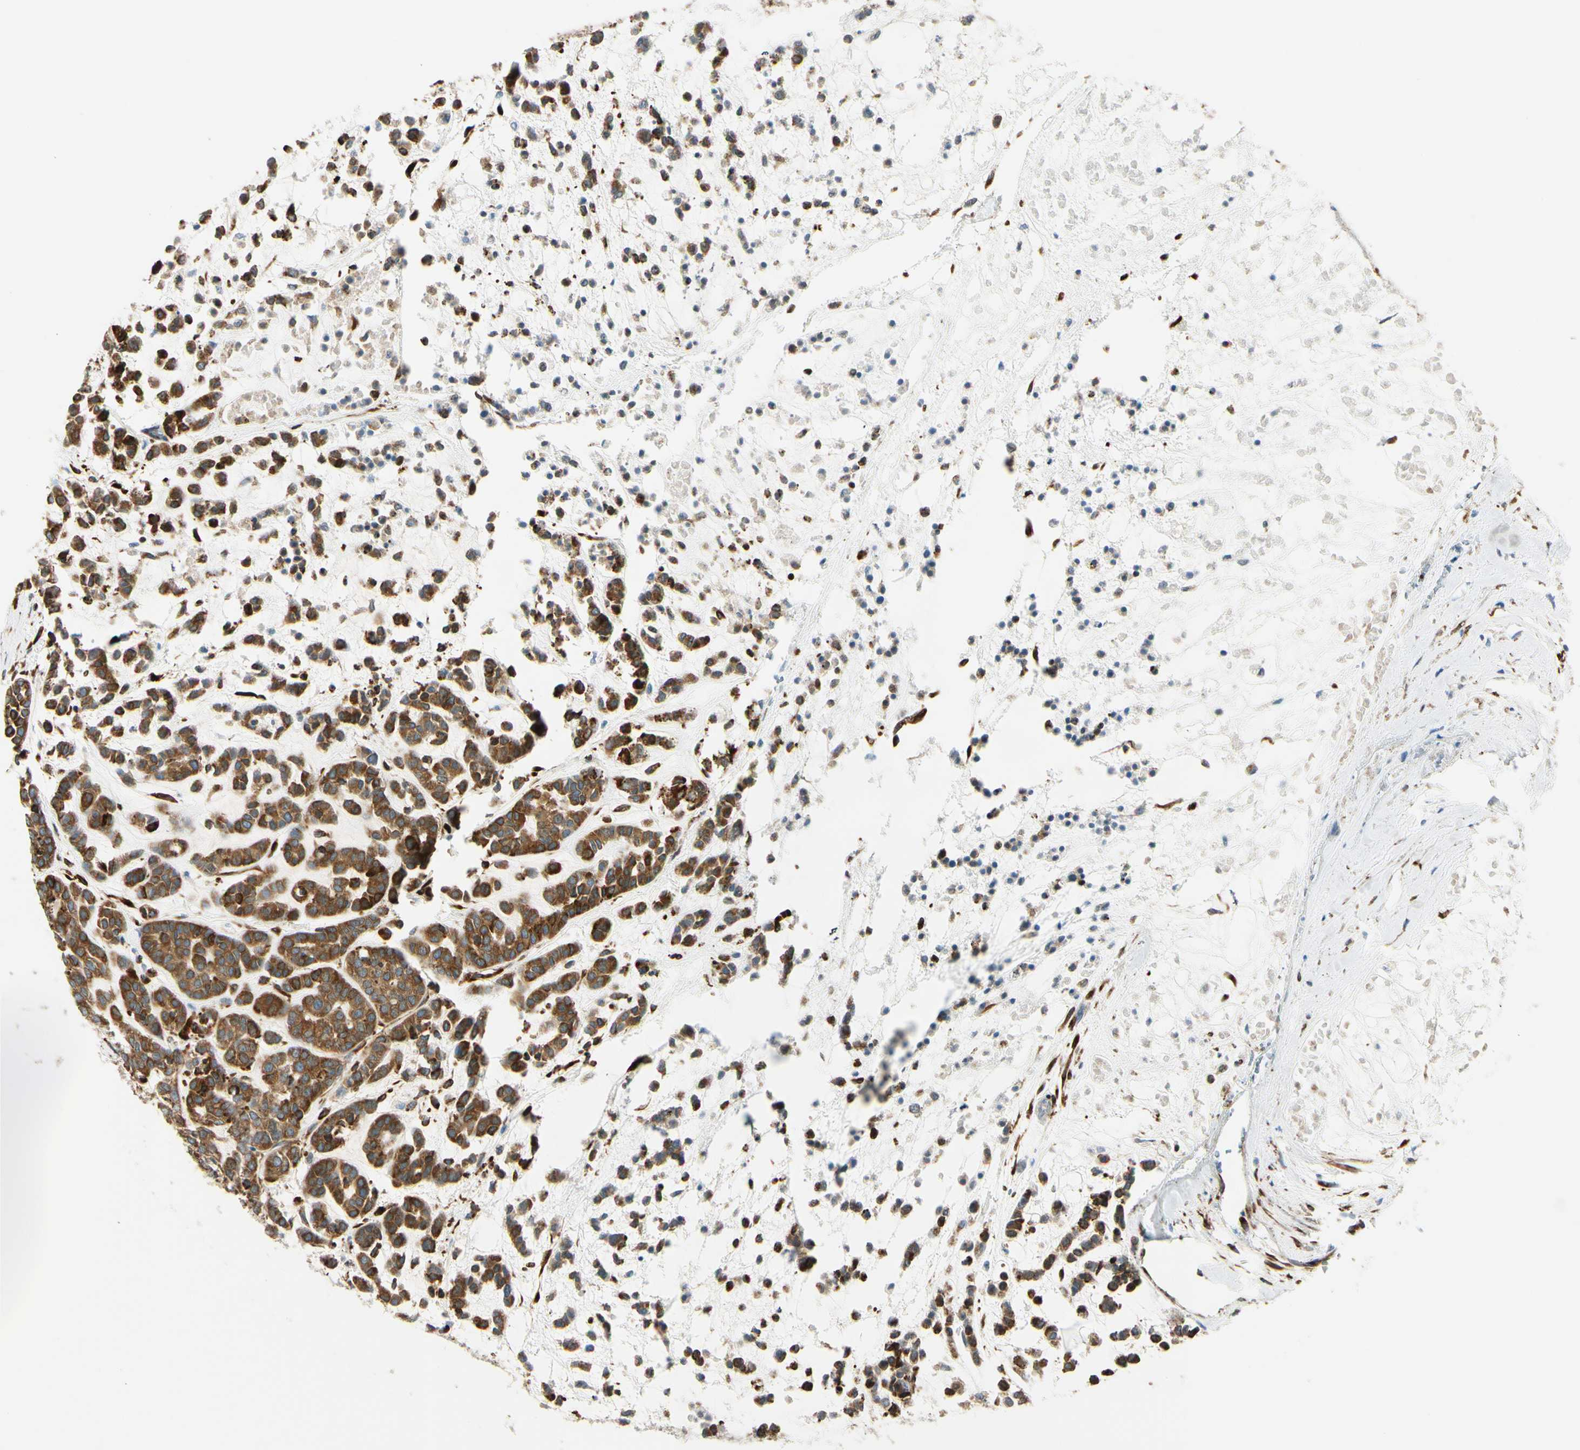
{"staining": {"intensity": "strong", "quantity": ">75%", "location": "cytoplasmic/membranous"}, "tissue": "head and neck cancer", "cell_type": "Tumor cells", "image_type": "cancer", "snomed": [{"axis": "morphology", "description": "Adenocarcinoma, NOS"}, {"axis": "morphology", "description": "Adenoma, NOS"}, {"axis": "topography", "description": "Head-Neck"}], "caption": "IHC staining of head and neck cancer (adenoma), which displays high levels of strong cytoplasmic/membranous positivity in about >75% of tumor cells indicating strong cytoplasmic/membranous protein positivity. The staining was performed using DAB (brown) for protein detection and nuclei were counterstained in hematoxylin (blue).", "gene": "FKBP7", "patient": {"sex": "female", "age": 55}}